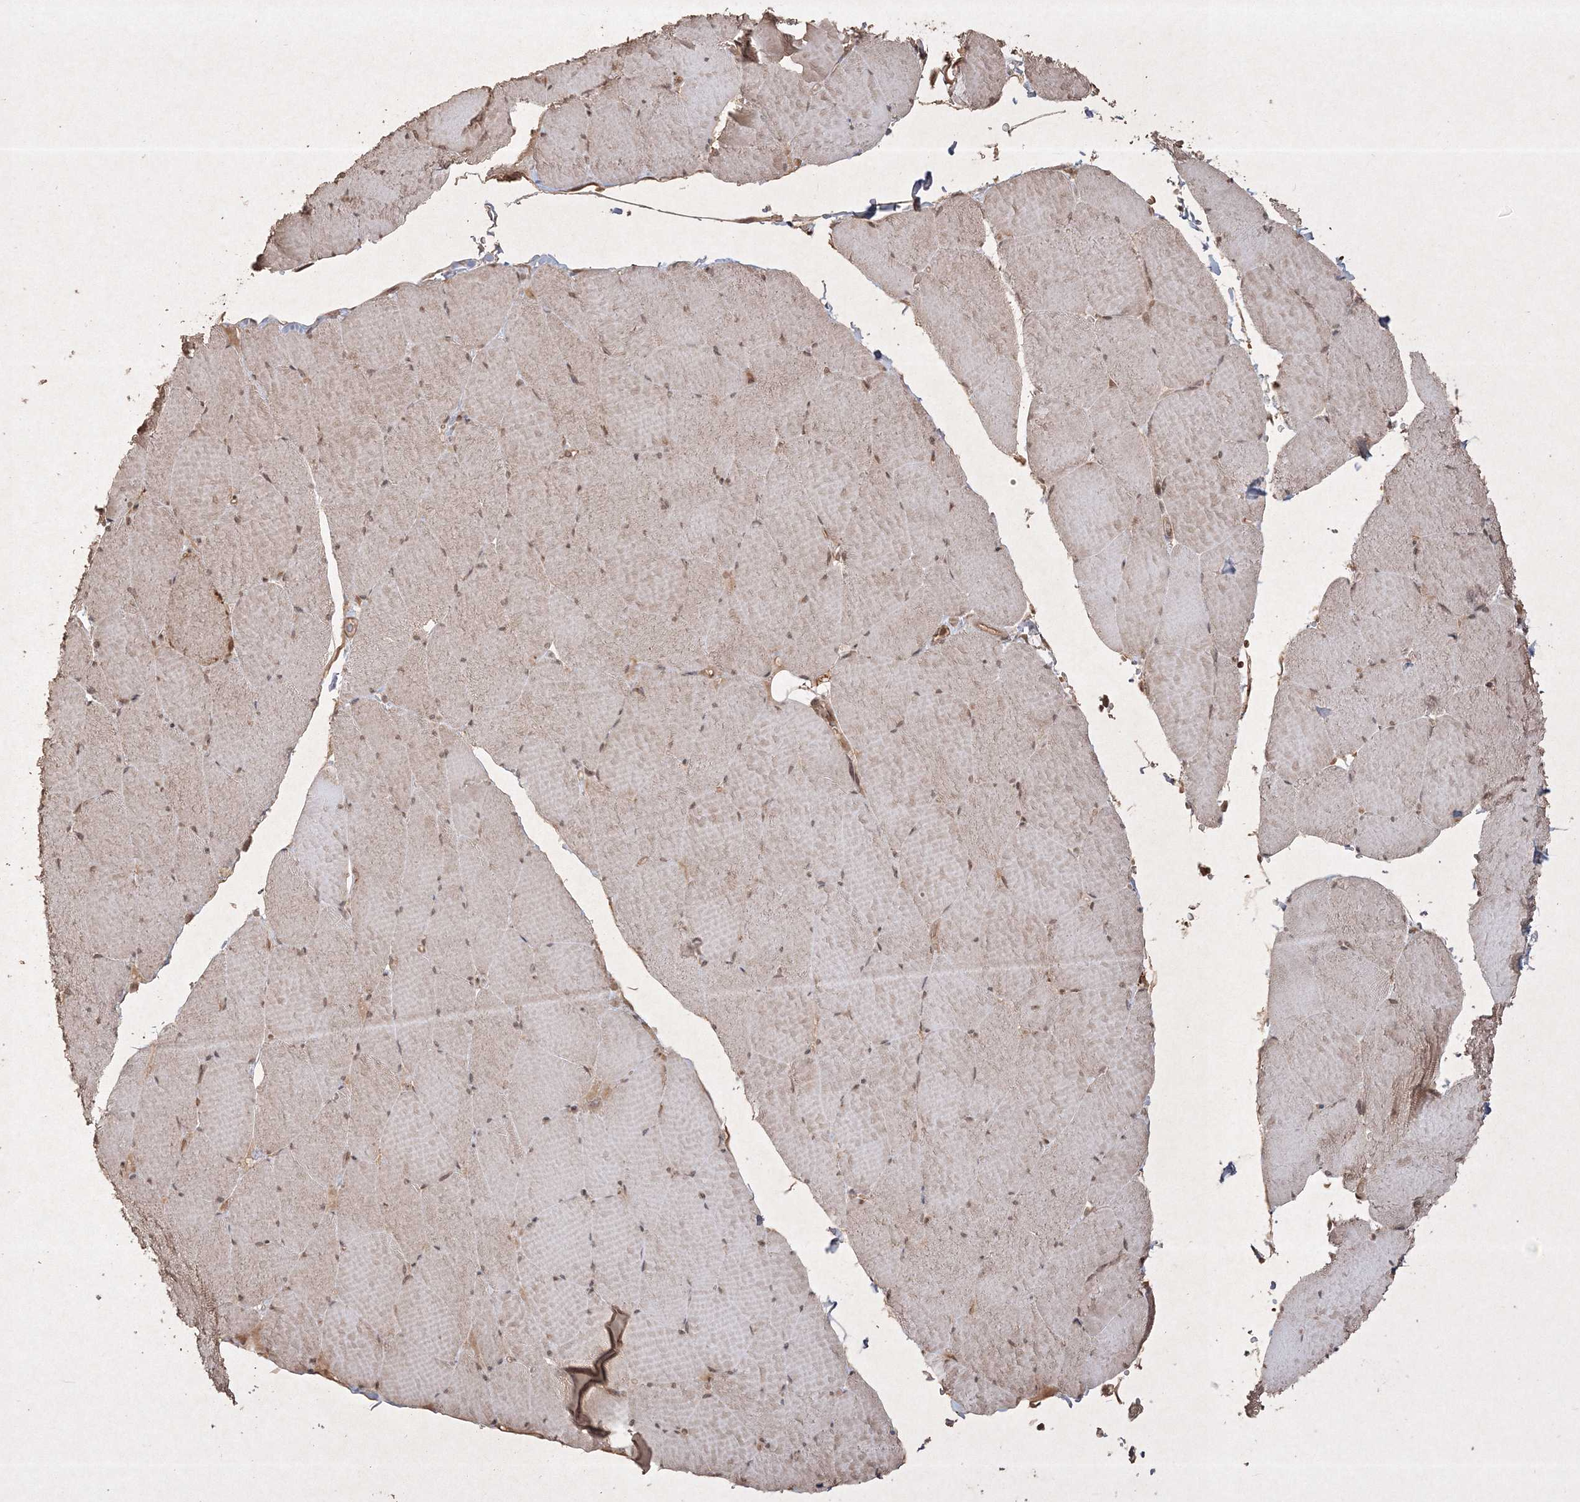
{"staining": {"intensity": "weak", "quantity": ">75%", "location": "cytoplasmic/membranous,nuclear"}, "tissue": "skeletal muscle", "cell_type": "Myocytes", "image_type": "normal", "snomed": [{"axis": "morphology", "description": "Normal tissue, NOS"}, {"axis": "topography", "description": "Skeletal muscle"}, {"axis": "topography", "description": "Head-Neck"}], "caption": "High-power microscopy captured an IHC image of unremarkable skeletal muscle, revealing weak cytoplasmic/membranous,nuclear positivity in about >75% of myocytes.", "gene": "PELI3", "patient": {"sex": "male", "age": 66}}